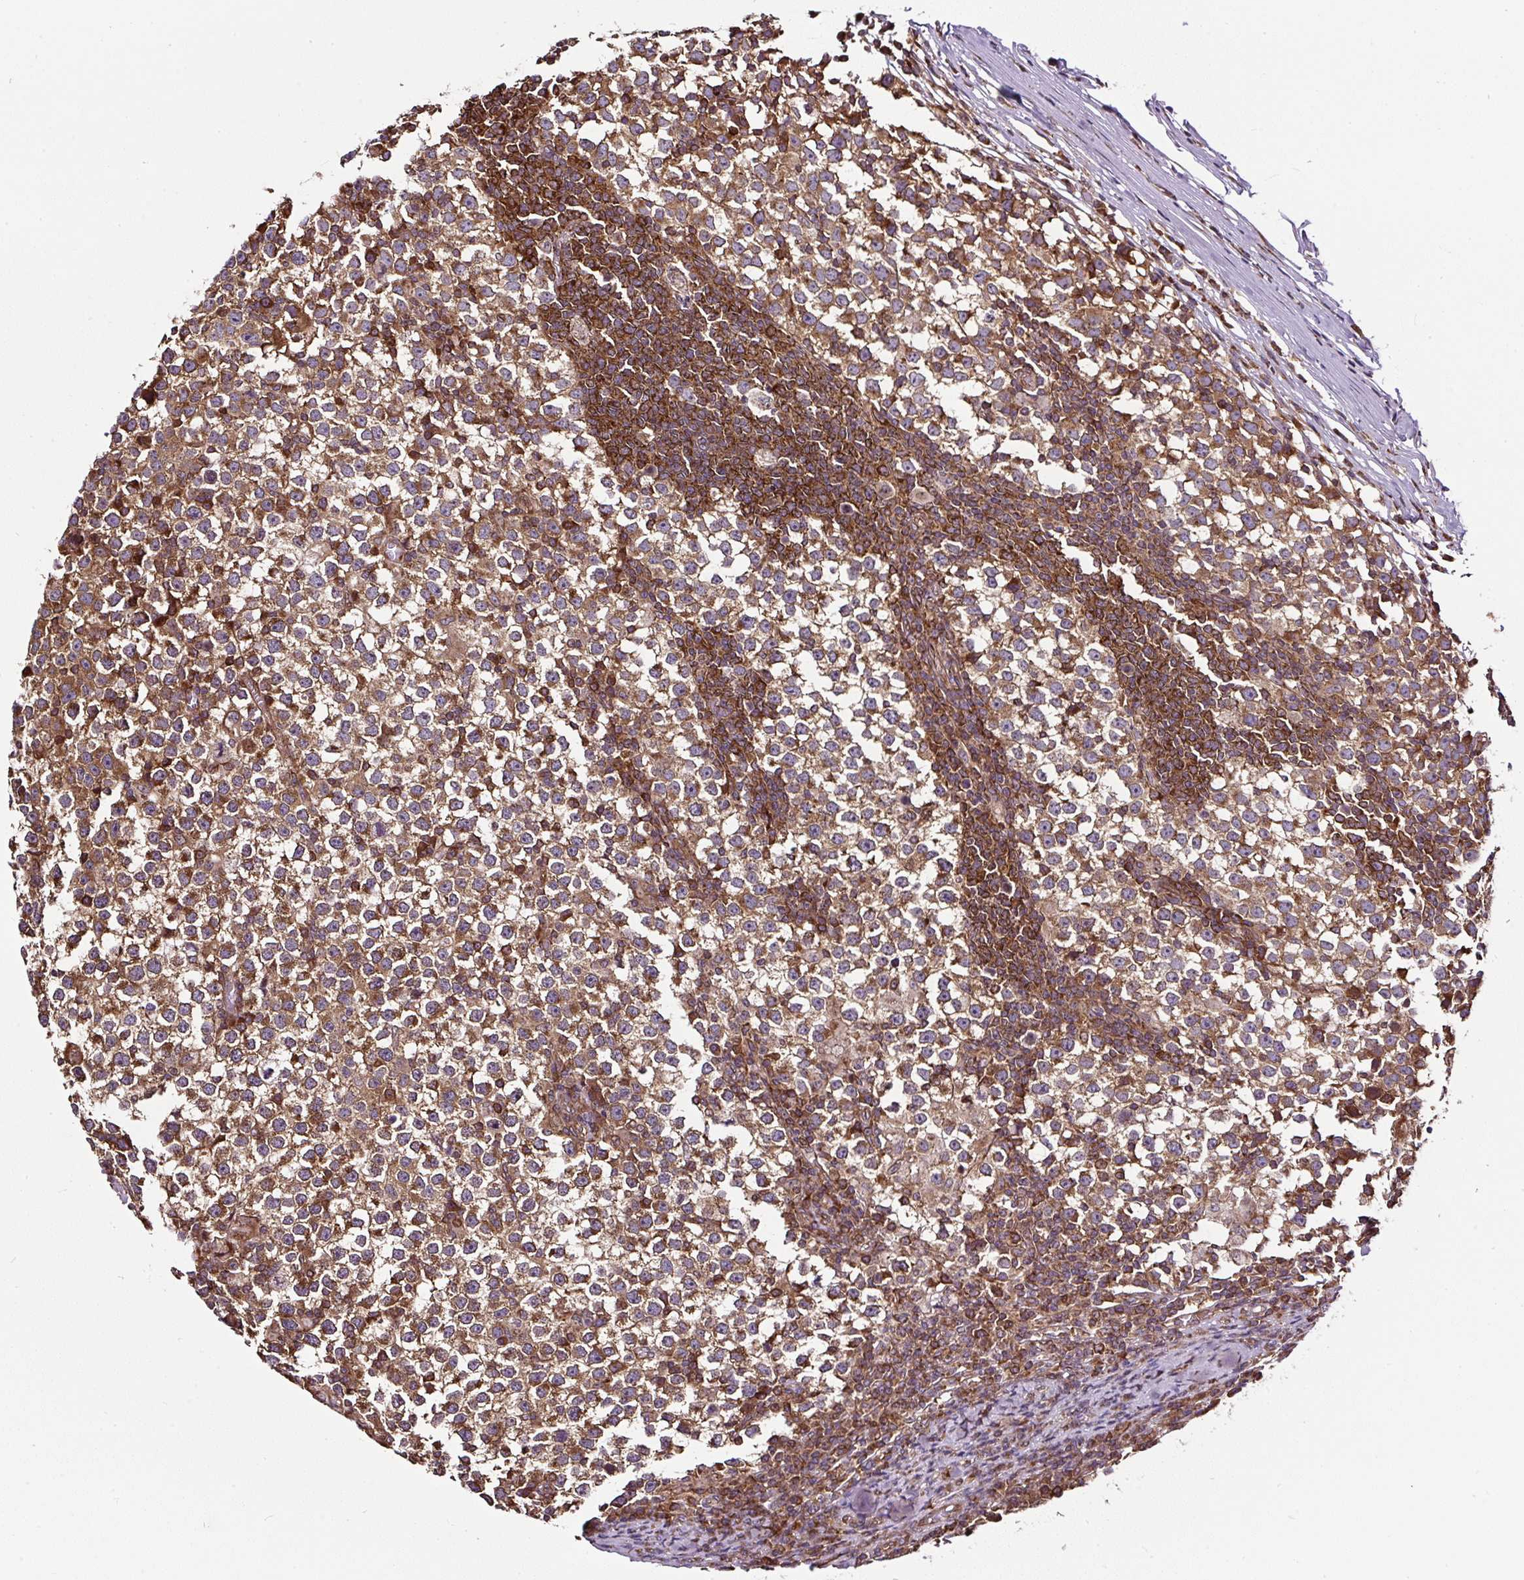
{"staining": {"intensity": "moderate", "quantity": ">75%", "location": "cytoplasmic/membranous"}, "tissue": "testis cancer", "cell_type": "Tumor cells", "image_type": "cancer", "snomed": [{"axis": "morphology", "description": "Seminoma, NOS"}, {"axis": "topography", "description": "Testis"}], "caption": "A high-resolution histopathology image shows immunohistochemistry staining of seminoma (testis), which demonstrates moderate cytoplasmic/membranous positivity in about >75% of tumor cells. Immunohistochemistry (ihc) stains the protein in brown and the nuclei are stained blue.", "gene": "KDM4E", "patient": {"sex": "male", "age": 65}}